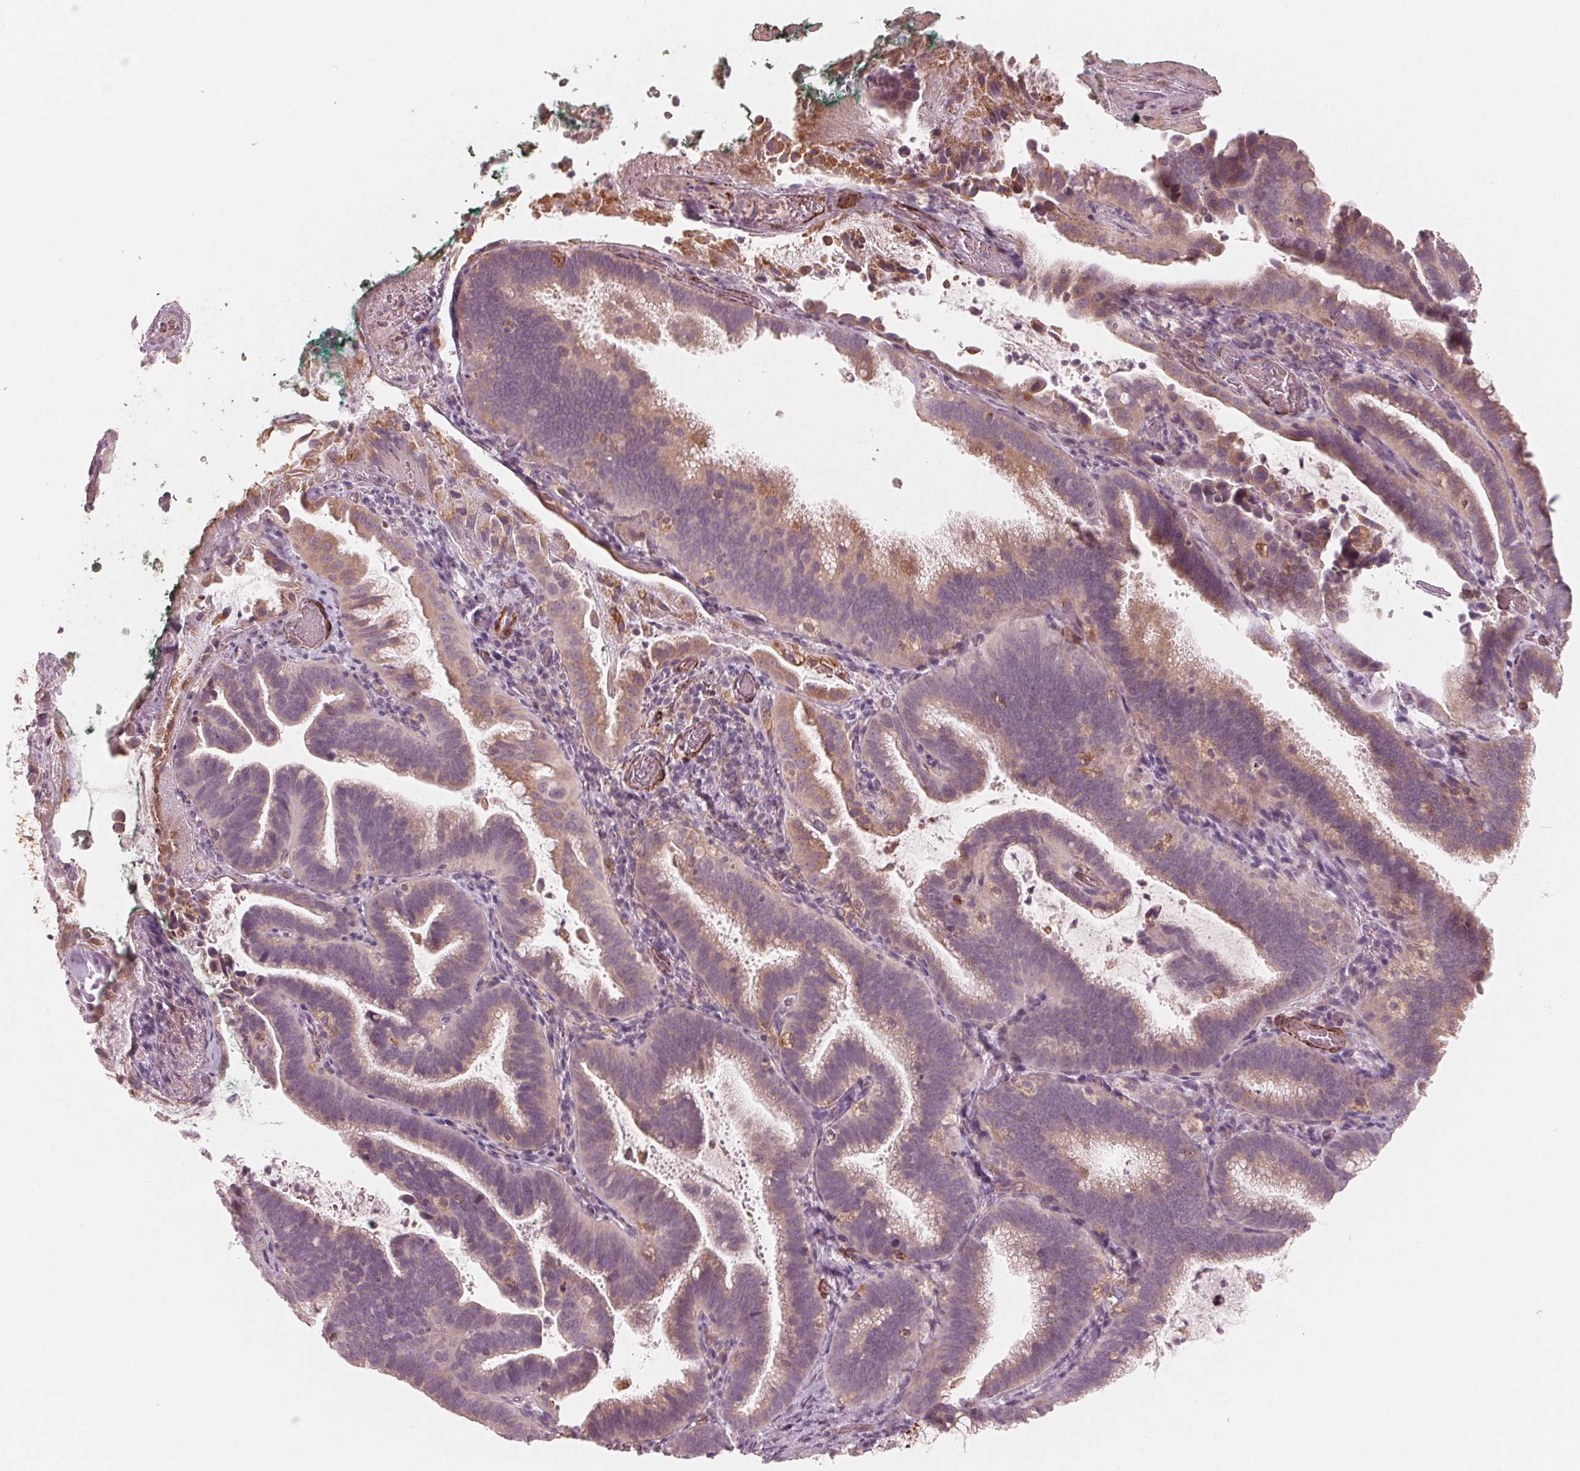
{"staining": {"intensity": "weak", "quantity": "25%-75%", "location": "cytoplasmic/membranous"}, "tissue": "cervical cancer", "cell_type": "Tumor cells", "image_type": "cancer", "snomed": [{"axis": "morphology", "description": "Adenocarcinoma, NOS"}, {"axis": "topography", "description": "Cervix"}], "caption": "DAB (3,3'-diaminobenzidine) immunohistochemical staining of adenocarcinoma (cervical) displays weak cytoplasmic/membranous protein positivity in approximately 25%-75% of tumor cells.", "gene": "MIER3", "patient": {"sex": "female", "age": 61}}